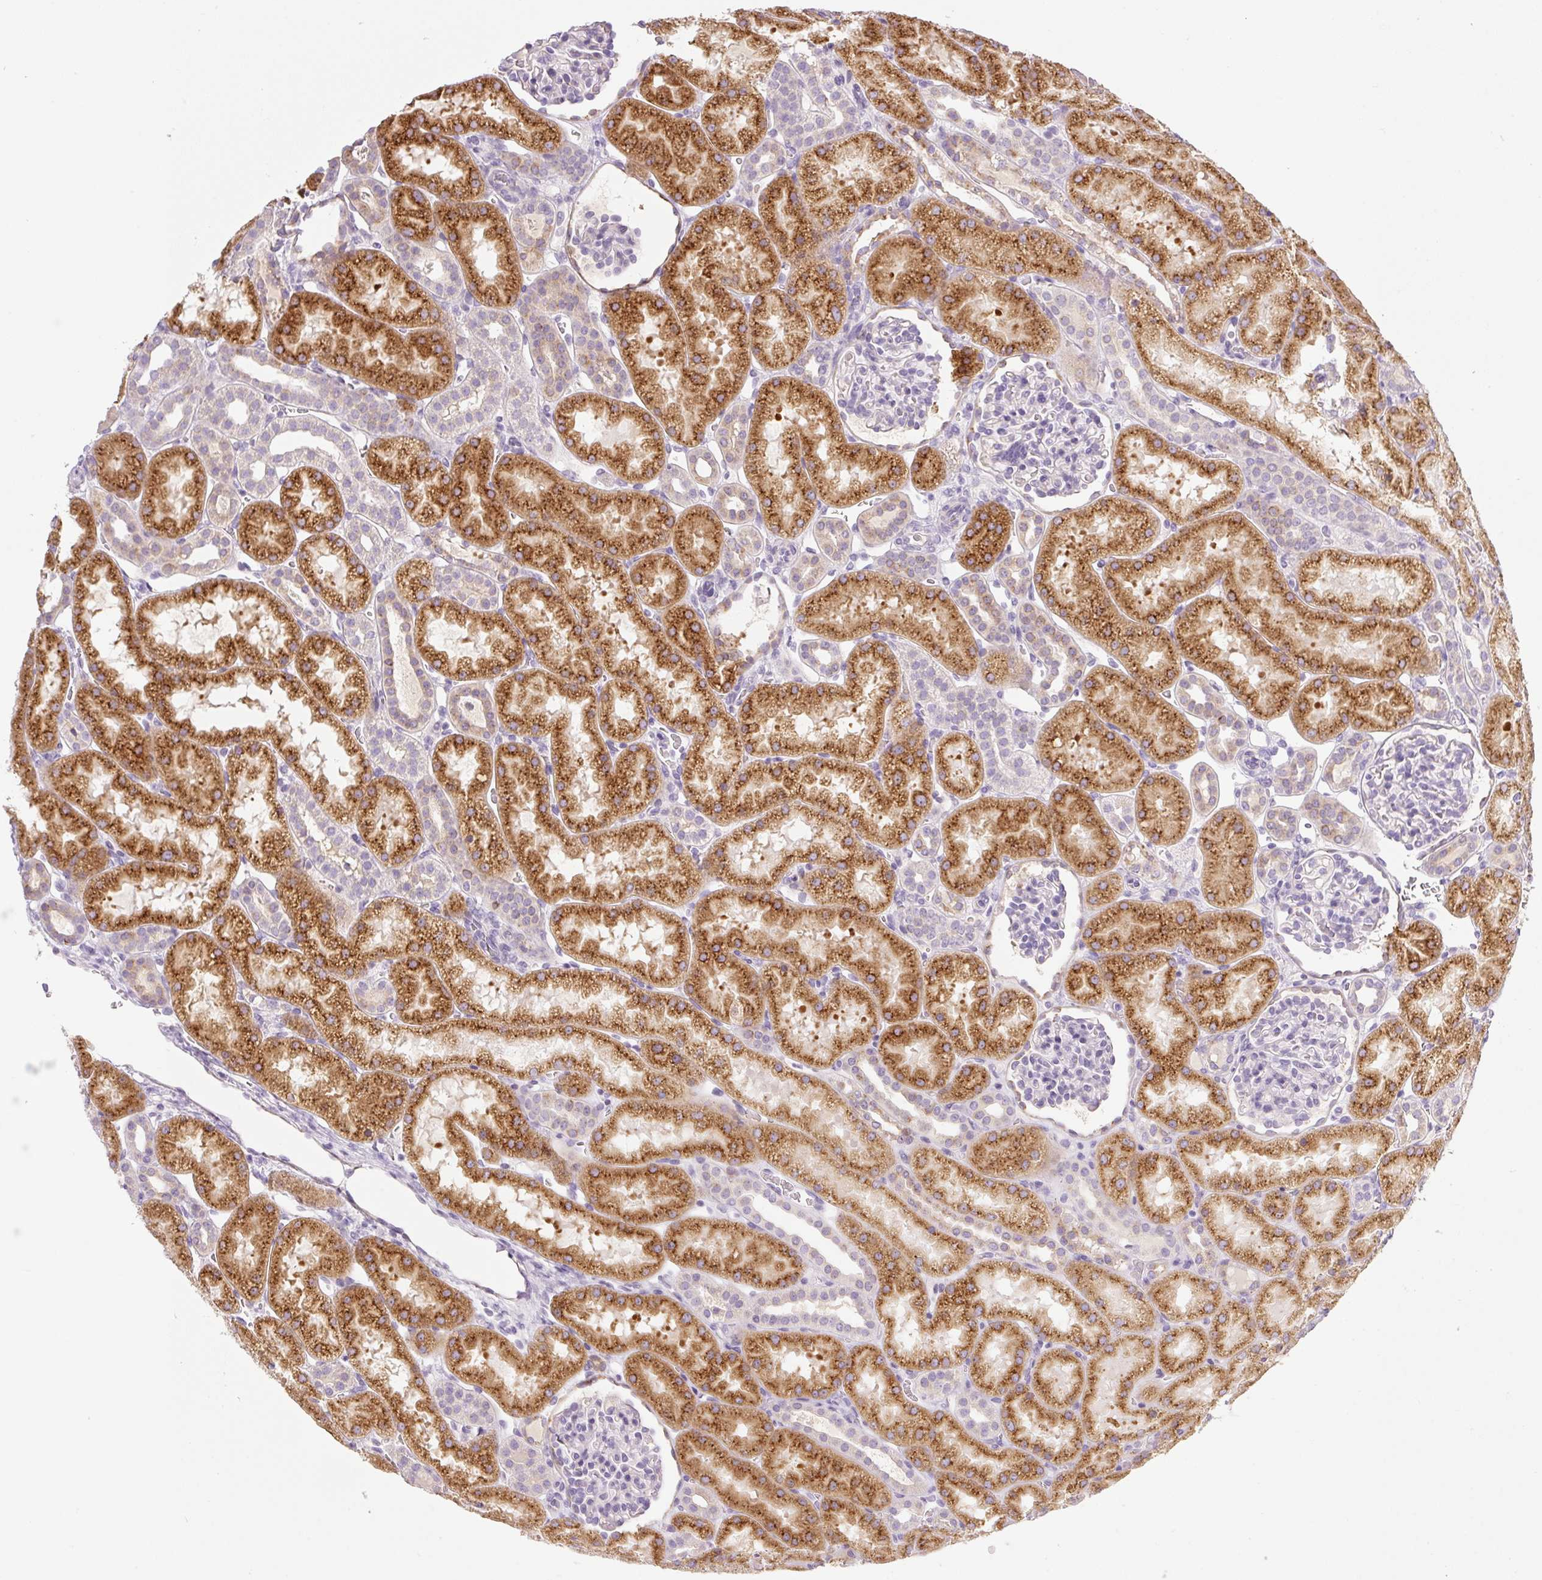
{"staining": {"intensity": "negative", "quantity": "none", "location": "none"}, "tissue": "kidney", "cell_type": "Cells in glomeruli", "image_type": "normal", "snomed": [{"axis": "morphology", "description": "Normal tissue, NOS"}, {"axis": "topography", "description": "Kidney"}], "caption": "Protein analysis of unremarkable kidney reveals no significant expression in cells in glomeruli. (DAB (3,3'-diaminobenzidine) IHC, high magnification).", "gene": "MIA2", "patient": {"sex": "male", "age": 2}}